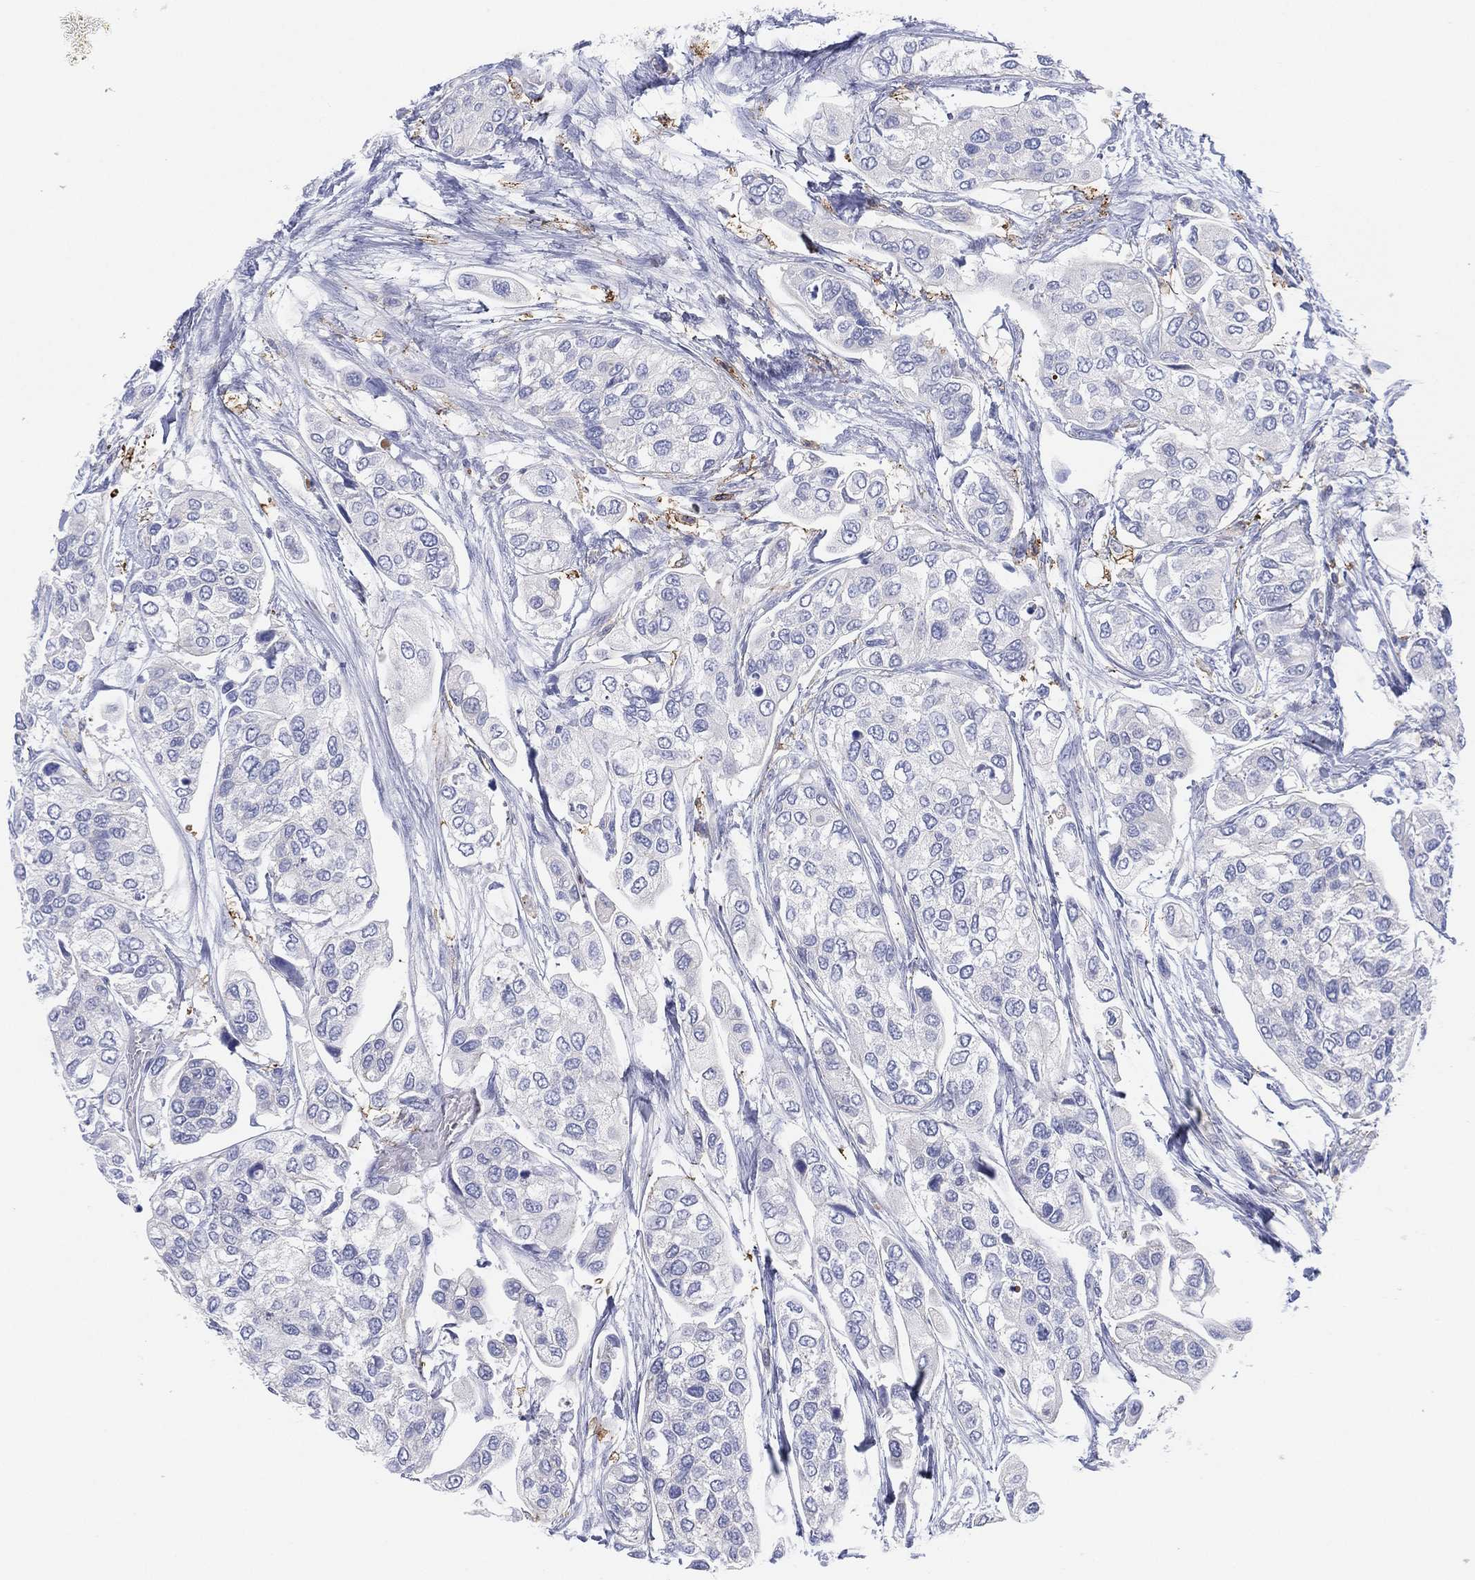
{"staining": {"intensity": "negative", "quantity": "none", "location": "none"}, "tissue": "urothelial cancer", "cell_type": "Tumor cells", "image_type": "cancer", "snomed": [{"axis": "morphology", "description": "Urothelial carcinoma, High grade"}, {"axis": "topography", "description": "Urinary bladder"}], "caption": "This is an IHC histopathology image of urothelial cancer. There is no positivity in tumor cells.", "gene": "SELPLG", "patient": {"sex": "male", "age": 77}}